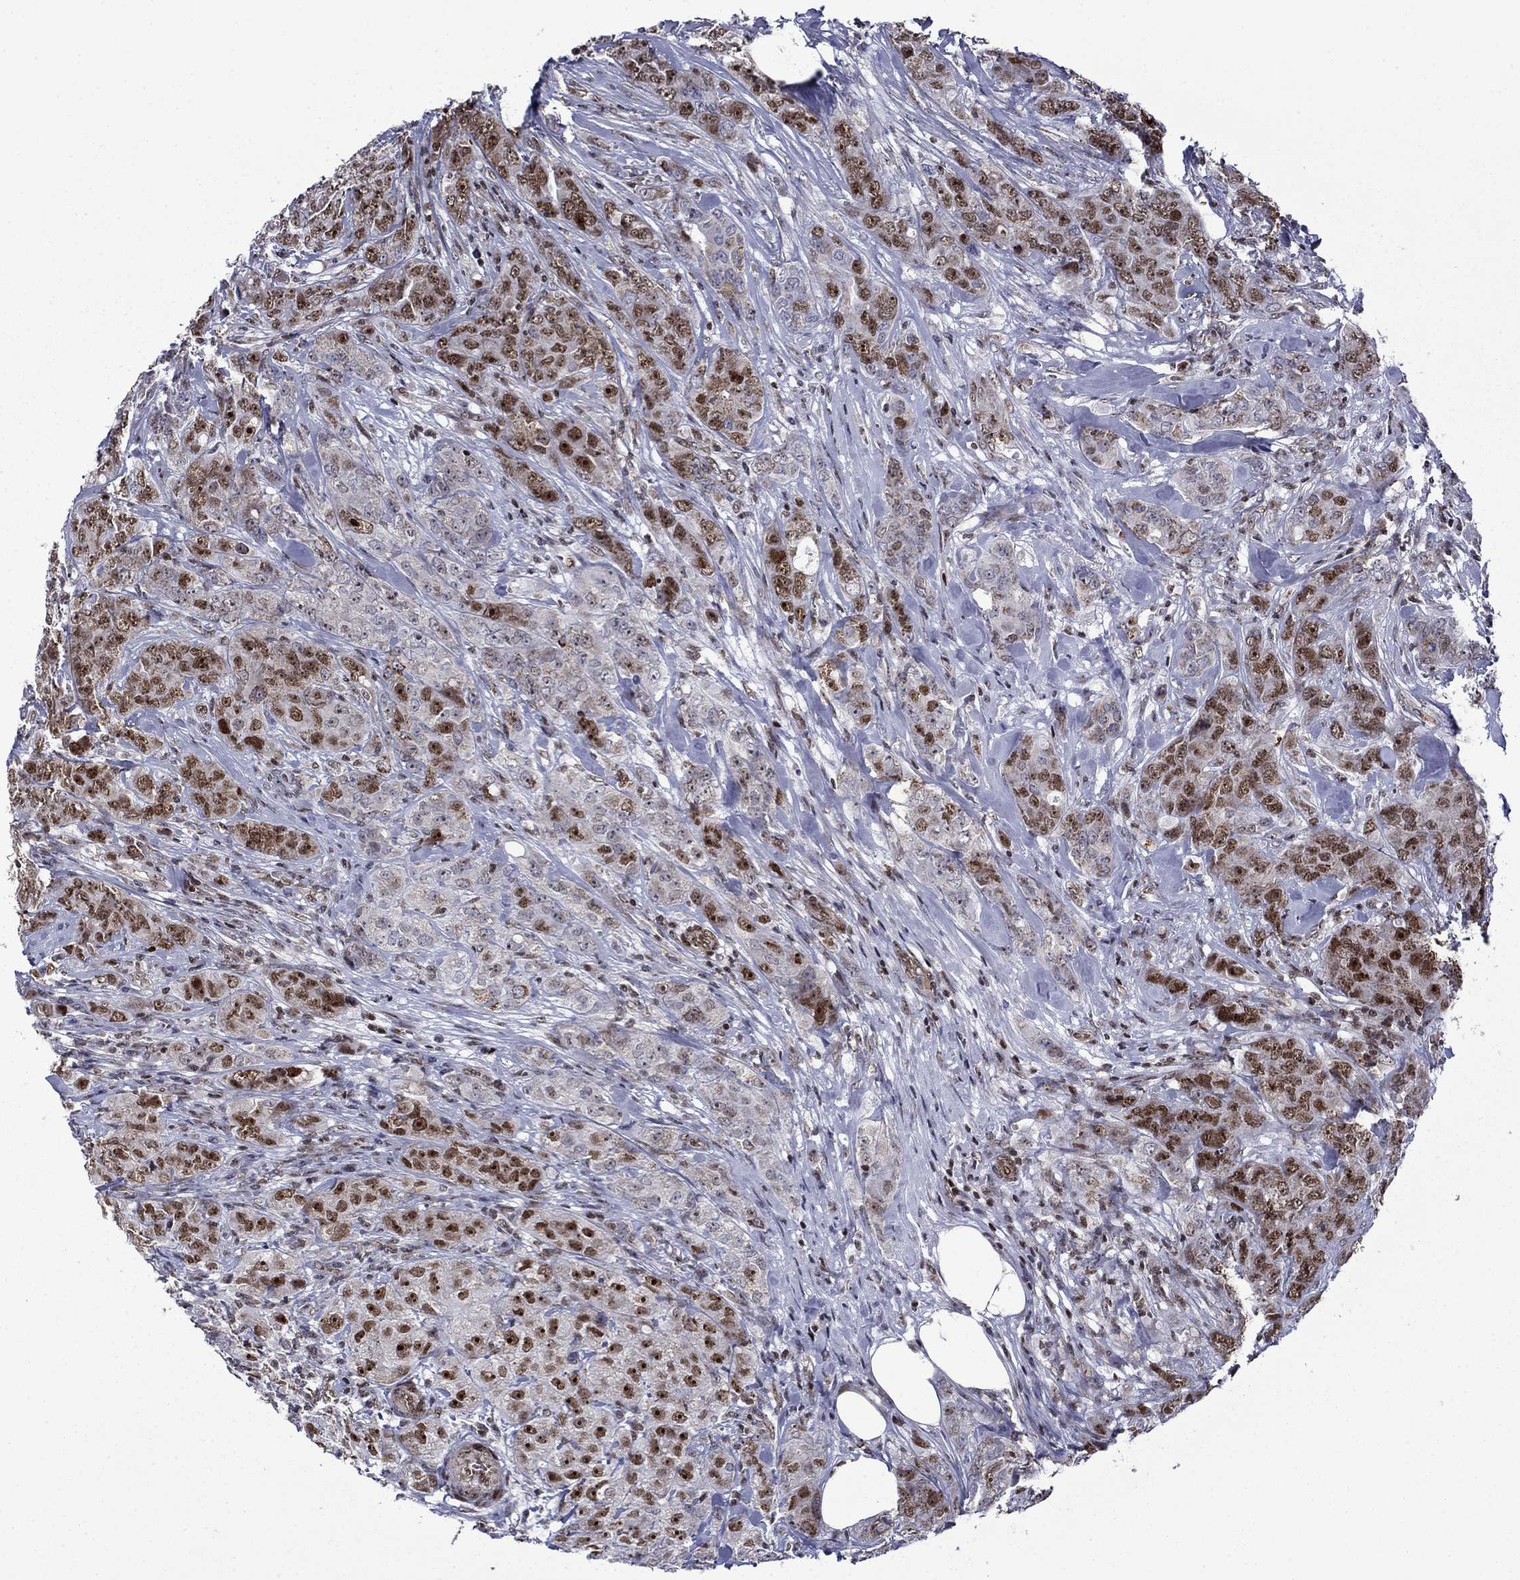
{"staining": {"intensity": "moderate", "quantity": "25%-75%", "location": "nuclear"}, "tissue": "breast cancer", "cell_type": "Tumor cells", "image_type": "cancer", "snomed": [{"axis": "morphology", "description": "Duct carcinoma"}, {"axis": "topography", "description": "Breast"}], "caption": "Approximately 25%-75% of tumor cells in human breast cancer (infiltrating ductal carcinoma) exhibit moderate nuclear protein positivity as visualized by brown immunohistochemical staining.", "gene": "SURF2", "patient": {"sex": "female", "age": 43}}